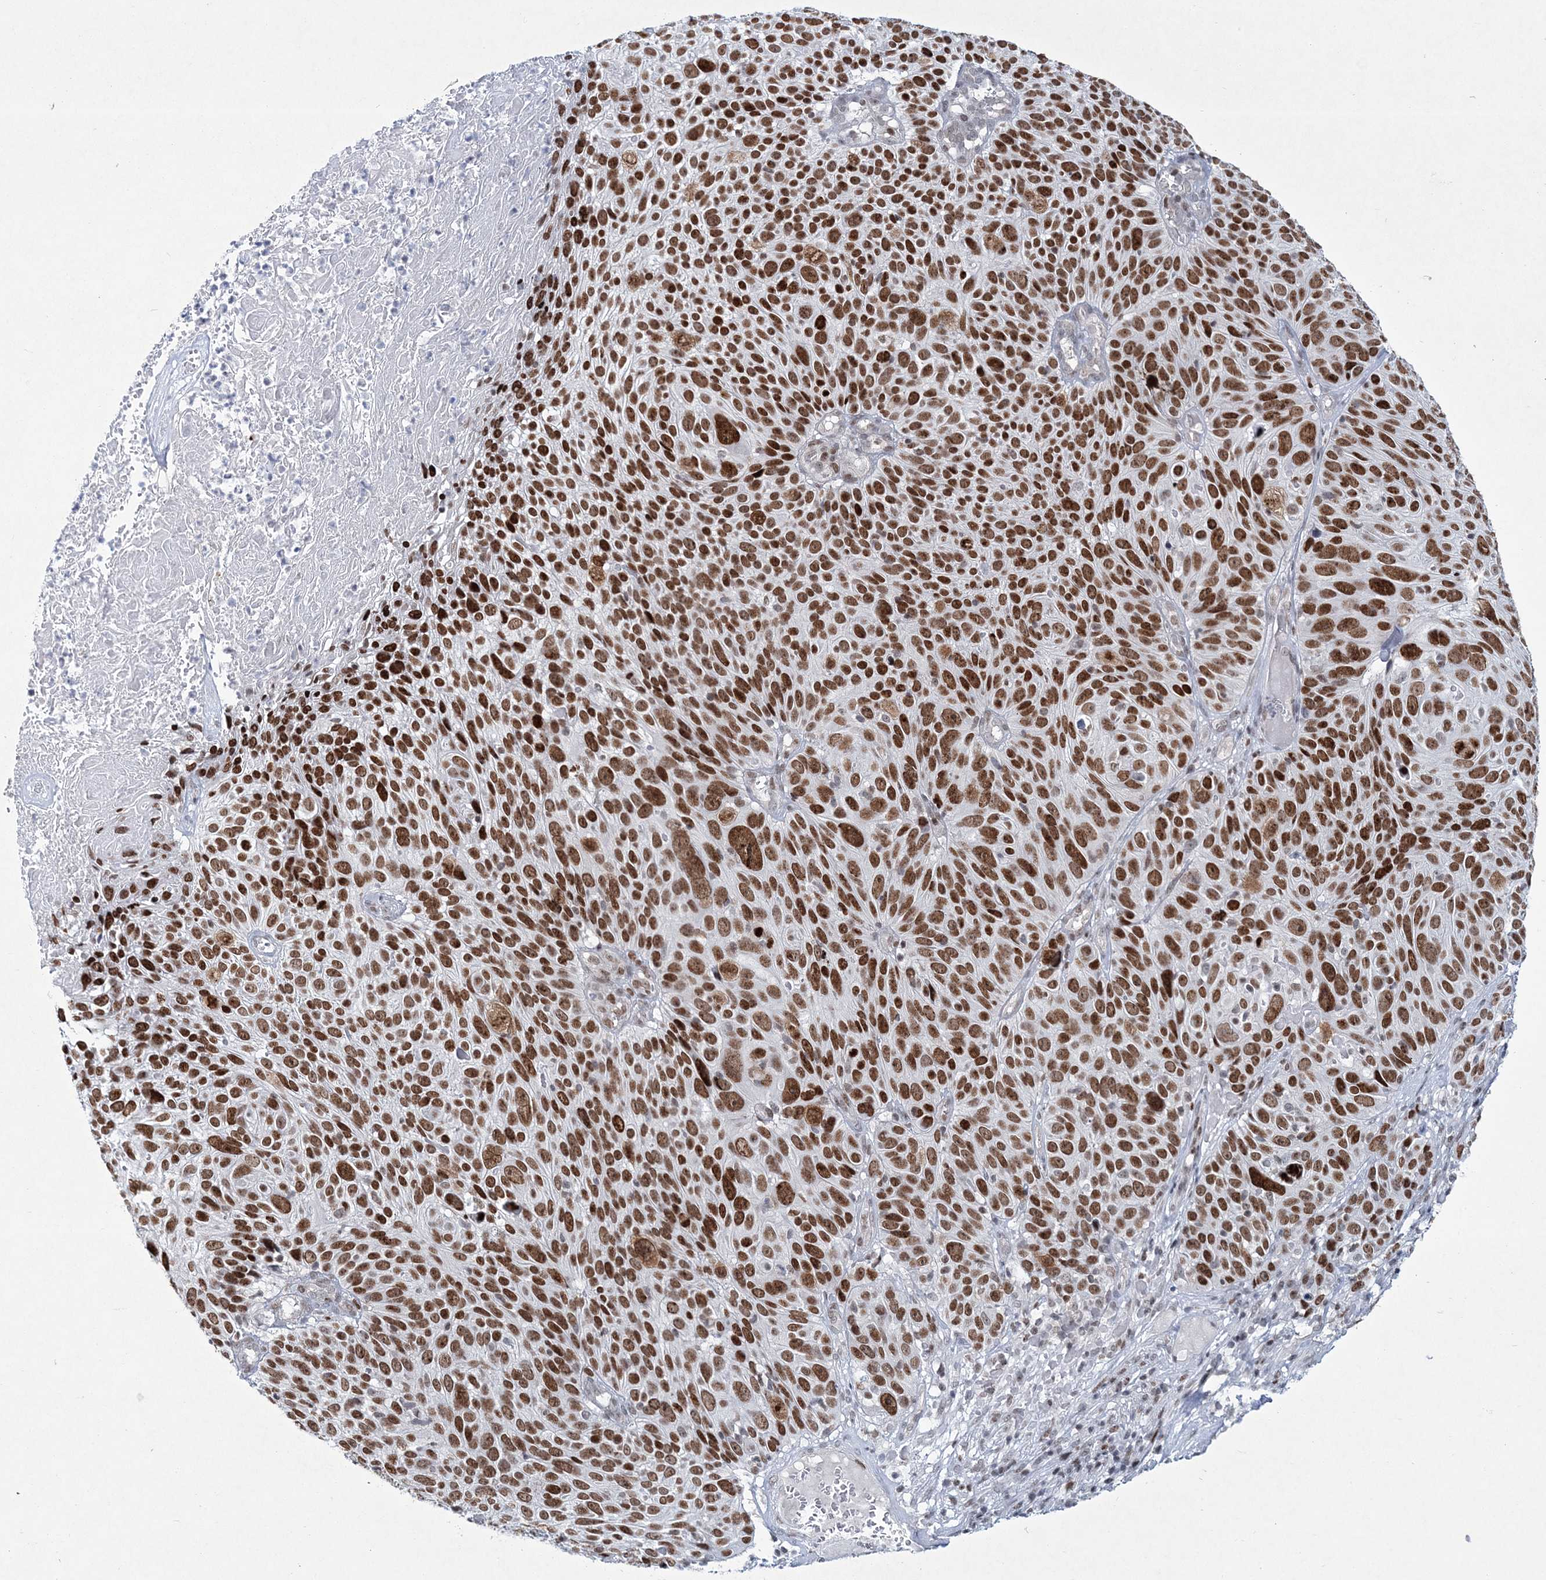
{"staining": {"intensity": "strong", "quantity": ">75%", "location": "nuclear"}, "tissue": "cervical cancer", "cell_type": "Tumor cells", "image_type": "cancer", "snomed": [{"axis": "morphology", "description": "Squamous cell carcinoma, NOS"}, {"axis": "topography", "description": "Cervix"}], "caption": "Squamous cell carcinoma (cervical) stained for a protein (brown) exhibits strong nuclear positive positivity in about >75% of tumor cells.", "gene": "LRRFIP2", "patient": {"sex": "female", "age": 74}}